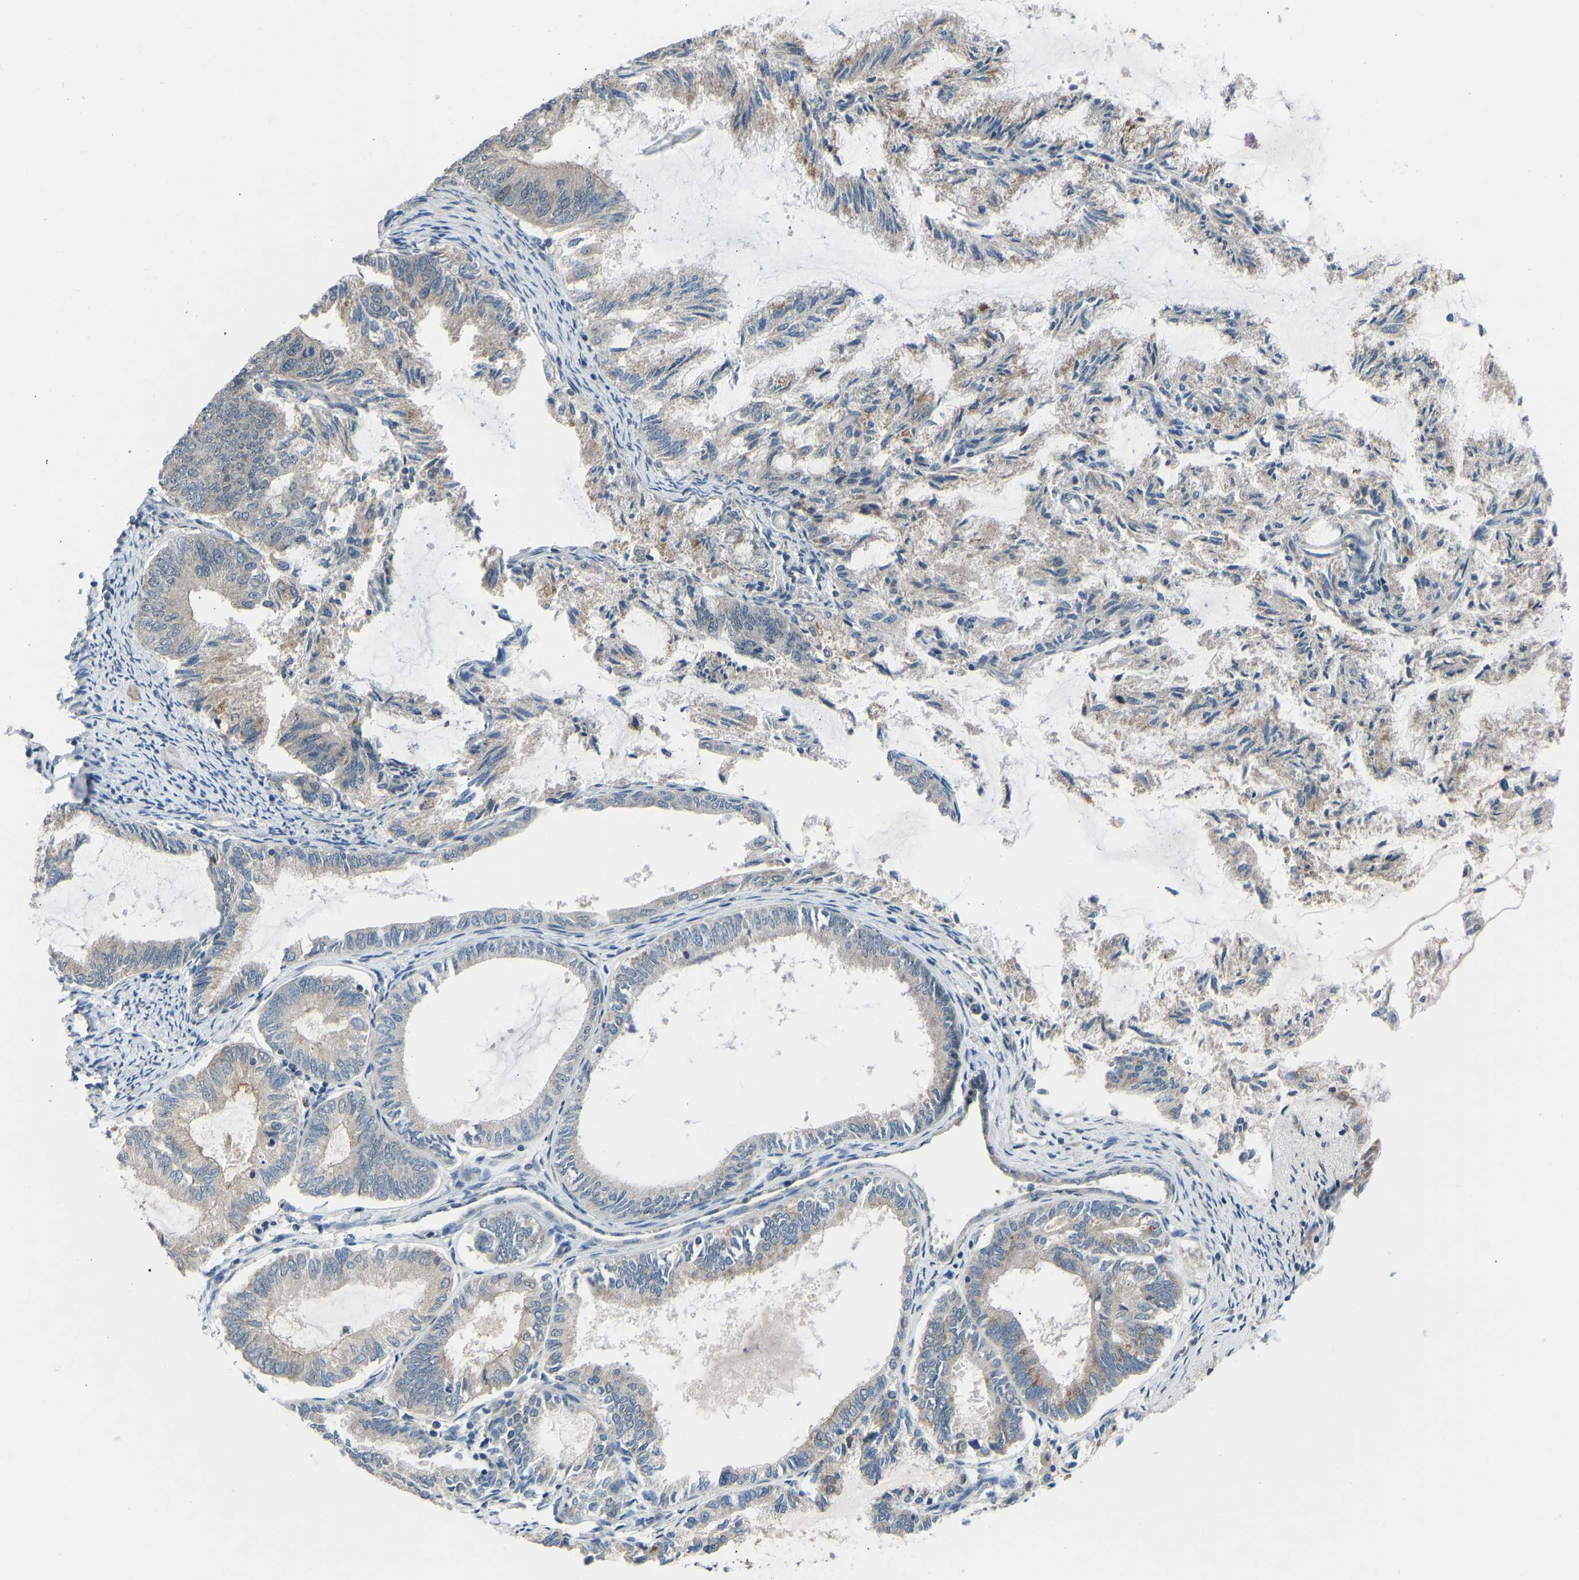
{"staining": {"intensity": "moderate", "quantity": "25%-75%", "location": "cytoplasmic/membranous"}, "tissue": "endometrial cancer", "cell_type": "Tumor cells", "image_type": "cancer", "snomed": [{"axis": "morphology", "description": "Adenocarcinoma, NOS"}, {"axis": "topography", "description": "Endometrium"}], "caption": "Protein staining of endometrial adenocarcinoma tissue reveals moderate cytoplasmic/membranous expression in about 25%-75% of tumor cells.", "gene": "CDK2AP1", "patient": {"sex": "female", "age": 86}}